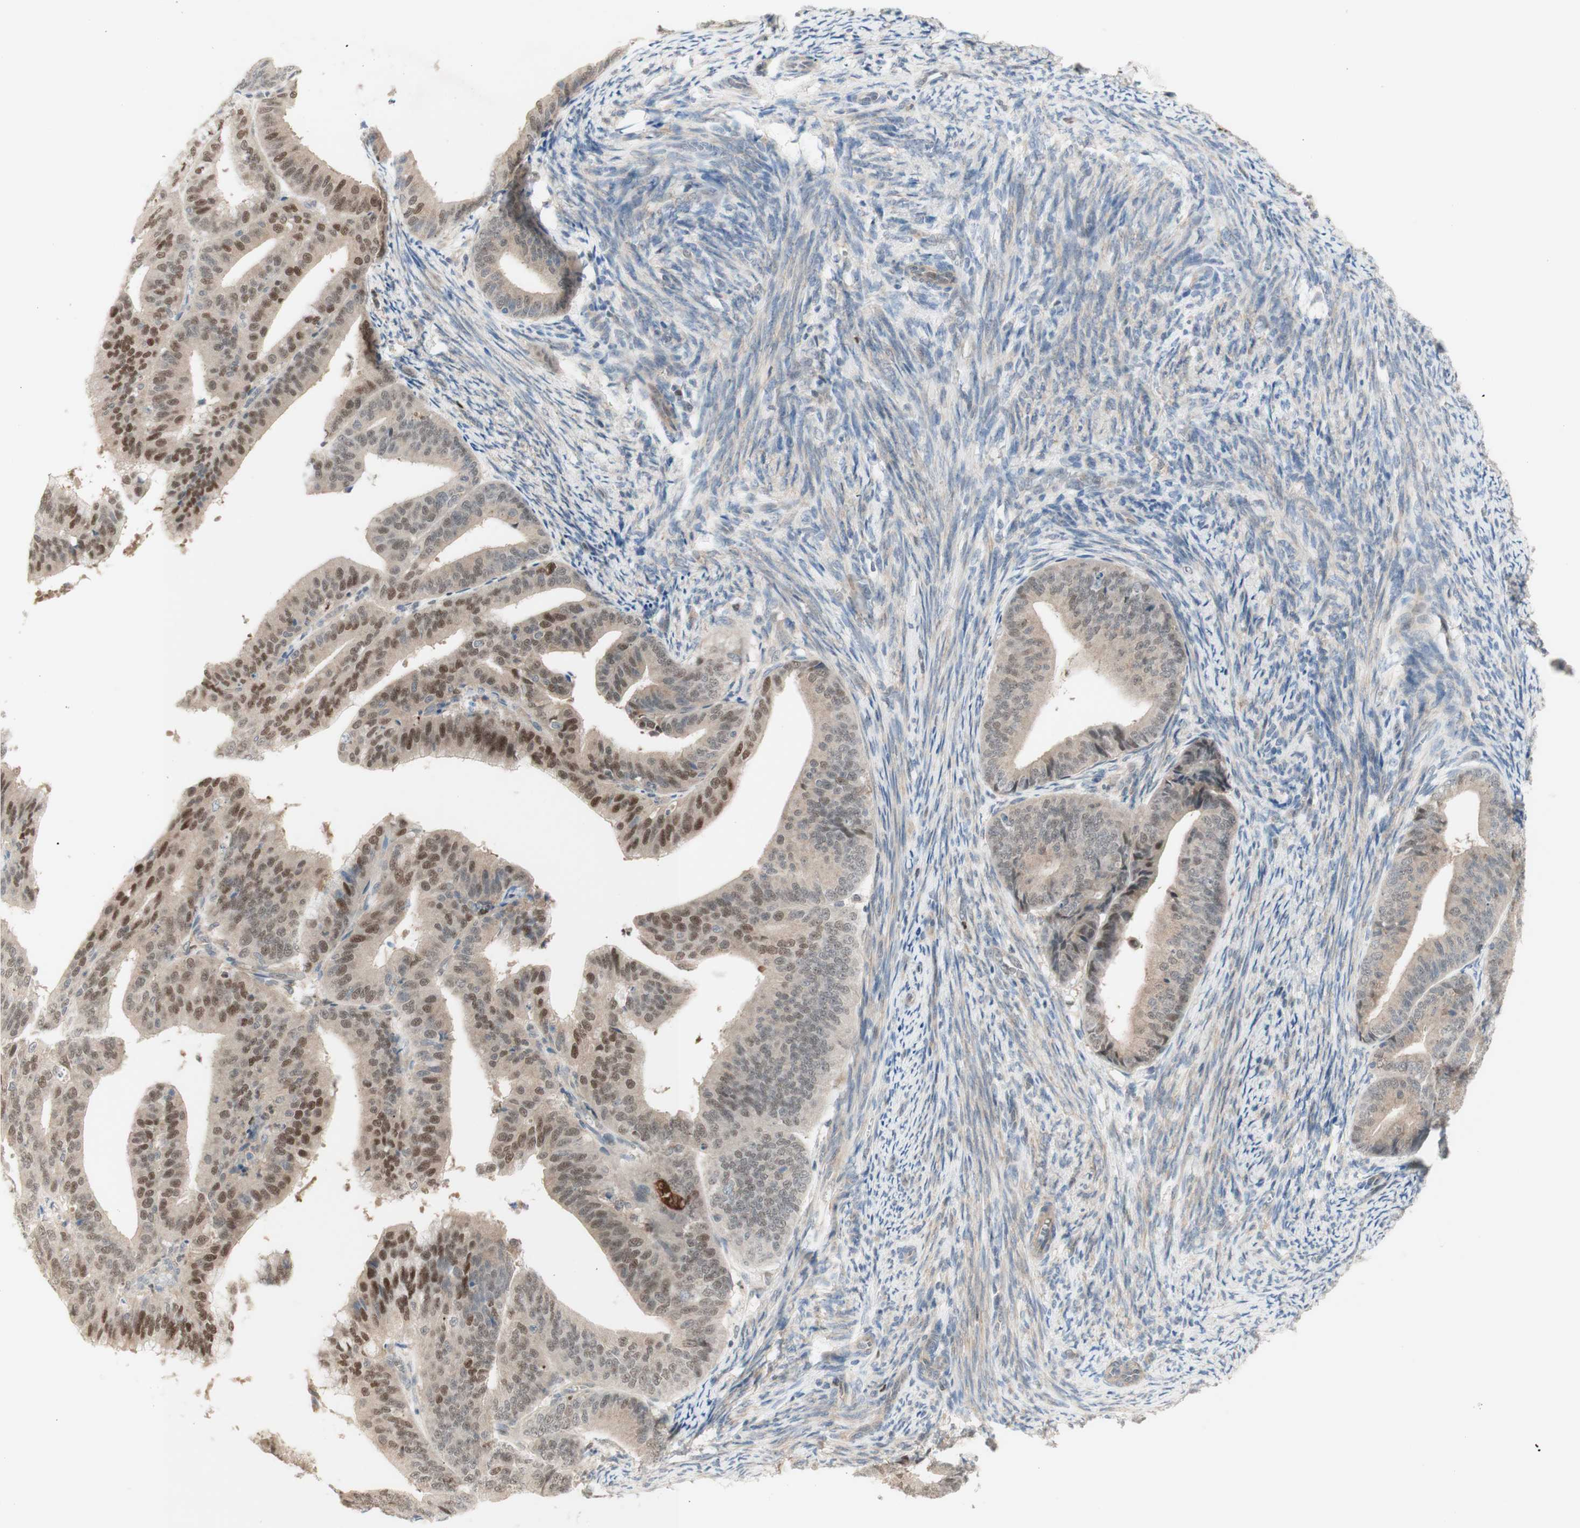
{"staining": {"intensity": "moderate", "quantity": "25%-75%", "location": "nuclear"}, "tissue": "endometrial cancer", "cell_type": "Tumor cells", "image_type": "cancer", "snomed": [{"axis": "morphology", "description": "Adenocarcinoma, NOS"}, {"axis": "topography", "description": "Endometrium"}], "caption": "Immunohistochemical staining of human endometrial adenocarcinoma exhibits medium levels of moderate nuclear expression in approximately 25%-75% of tumor cells.", "gene": "RFNG", "patient": {"sex": "female", "age": 63}}